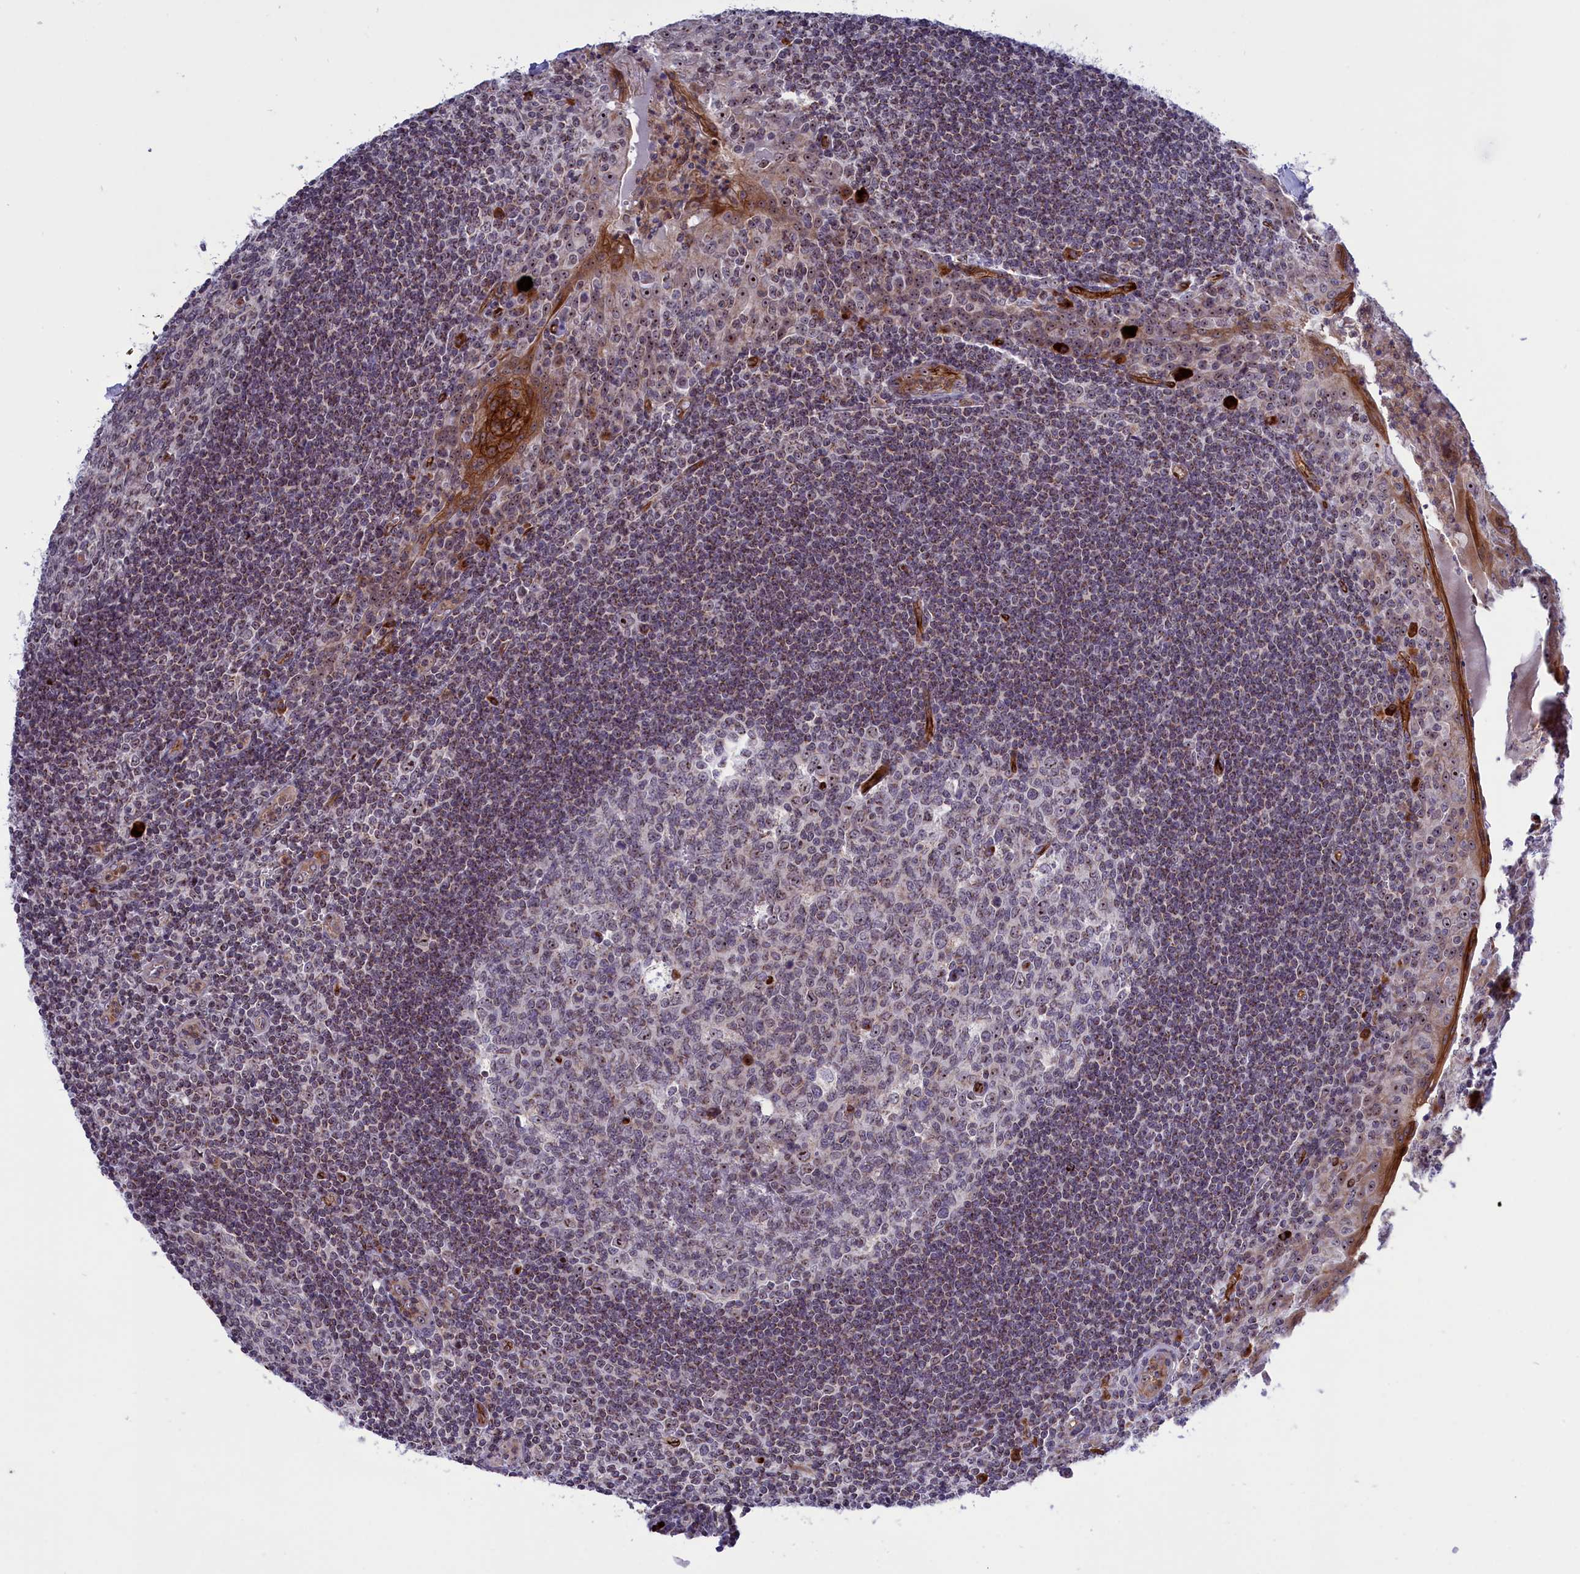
{"staining": {"intensity": "moderate", "quantity": "<25%", "location": "cytoplasmic/membranous,nuclear"}, "tissue": "tonsil", "cell_type": "Germinal center cells", "image_type": "normal", "snomed": [{"axis": "morphology", "description": "Normal tissue, NOS"}, {"axis": "topography", "description": "Tonsil"}], "caption": "Immunohistochemistry (DAB (3,3'-diaminobenzidine)) staining of unremarkable human tonsil reveals moderate cytoplasmic/membranous,nuclear protein positivity in about <25% of germinal center cells. The protein of interest is shown in brown color, while the nuclei are stained blue.", "gene": "MPND", "patient": {"sex": "male", "age": 27}}